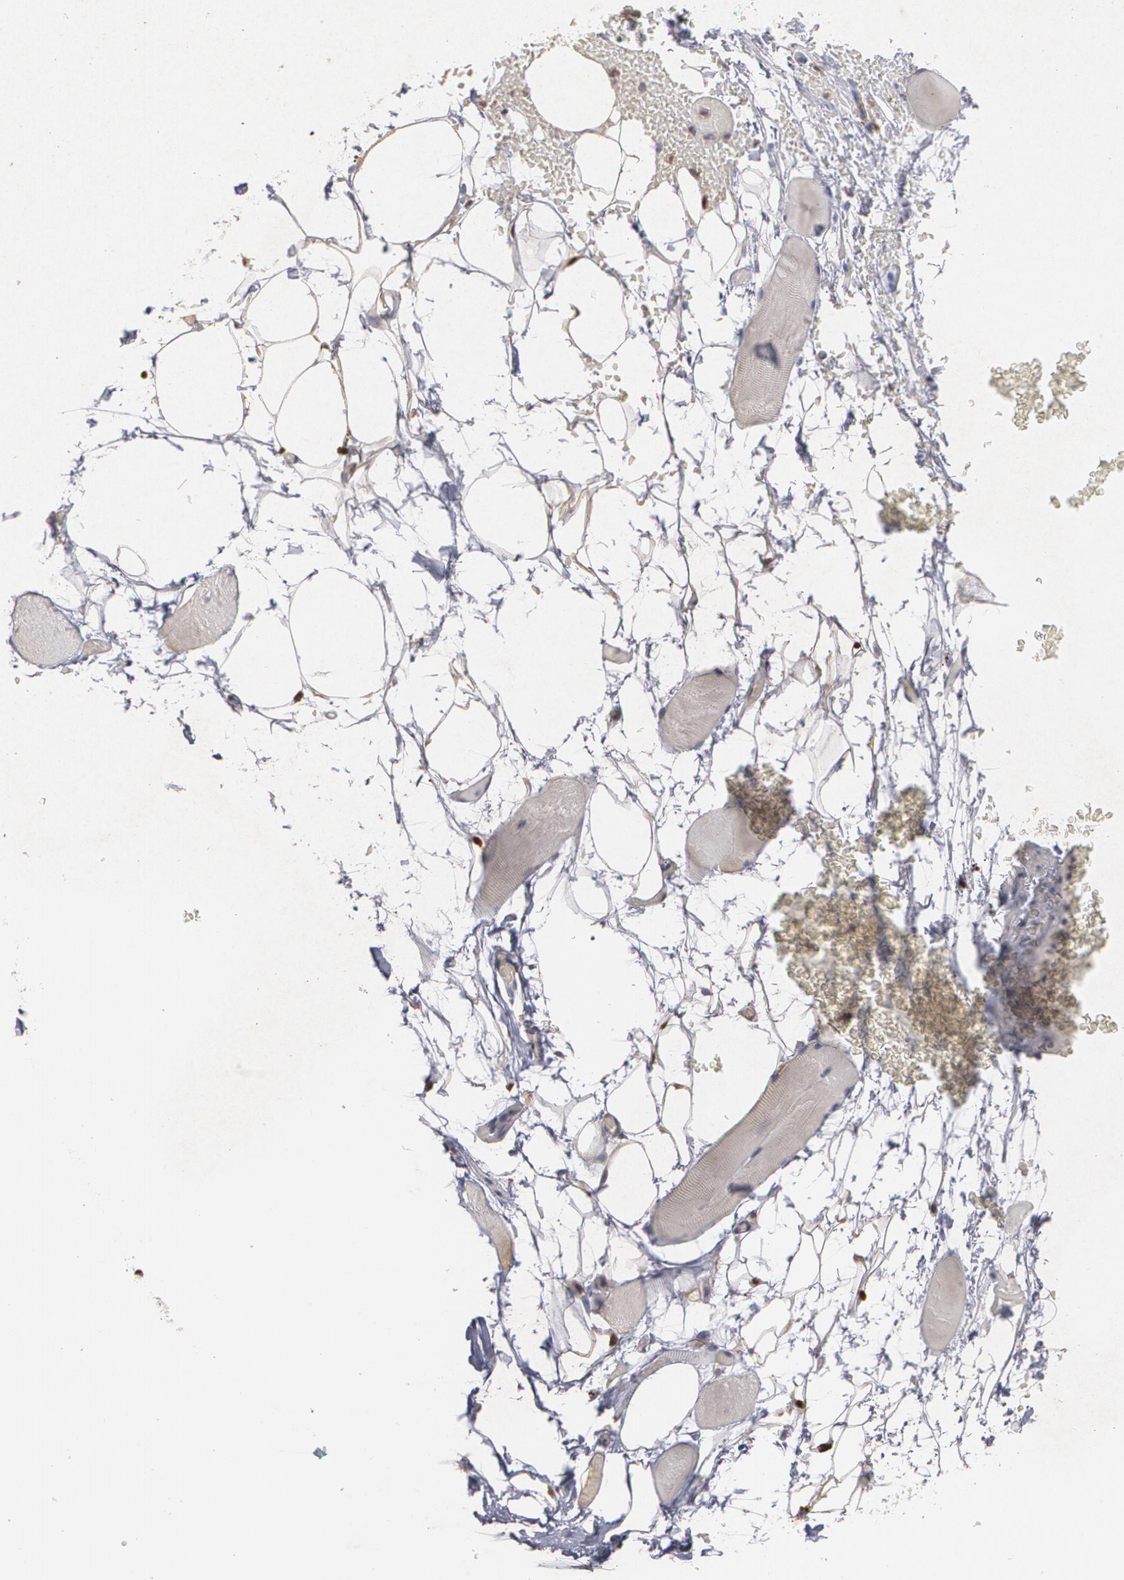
{"staining": {"intensity": "negative", "quantity": "none", "location": "none"}, "tissue": "skeletal muscle", "cell_type": "Myocytes", "image_type": "normal", "snomed": [{"axis": "morphology", "description": "Normal tissue, NOS"}, {"axis": "topography", "description": "Skeletal muscle"}, {"axis": "topography", "description": "Parathyroid gland"}], "caption": "Skeletal muscle stained for a protein using immunohistochemistry (IHC) displays no expression myocytes.", "gene": "HTT", "patient": {"sex": "female", "age": 37}}